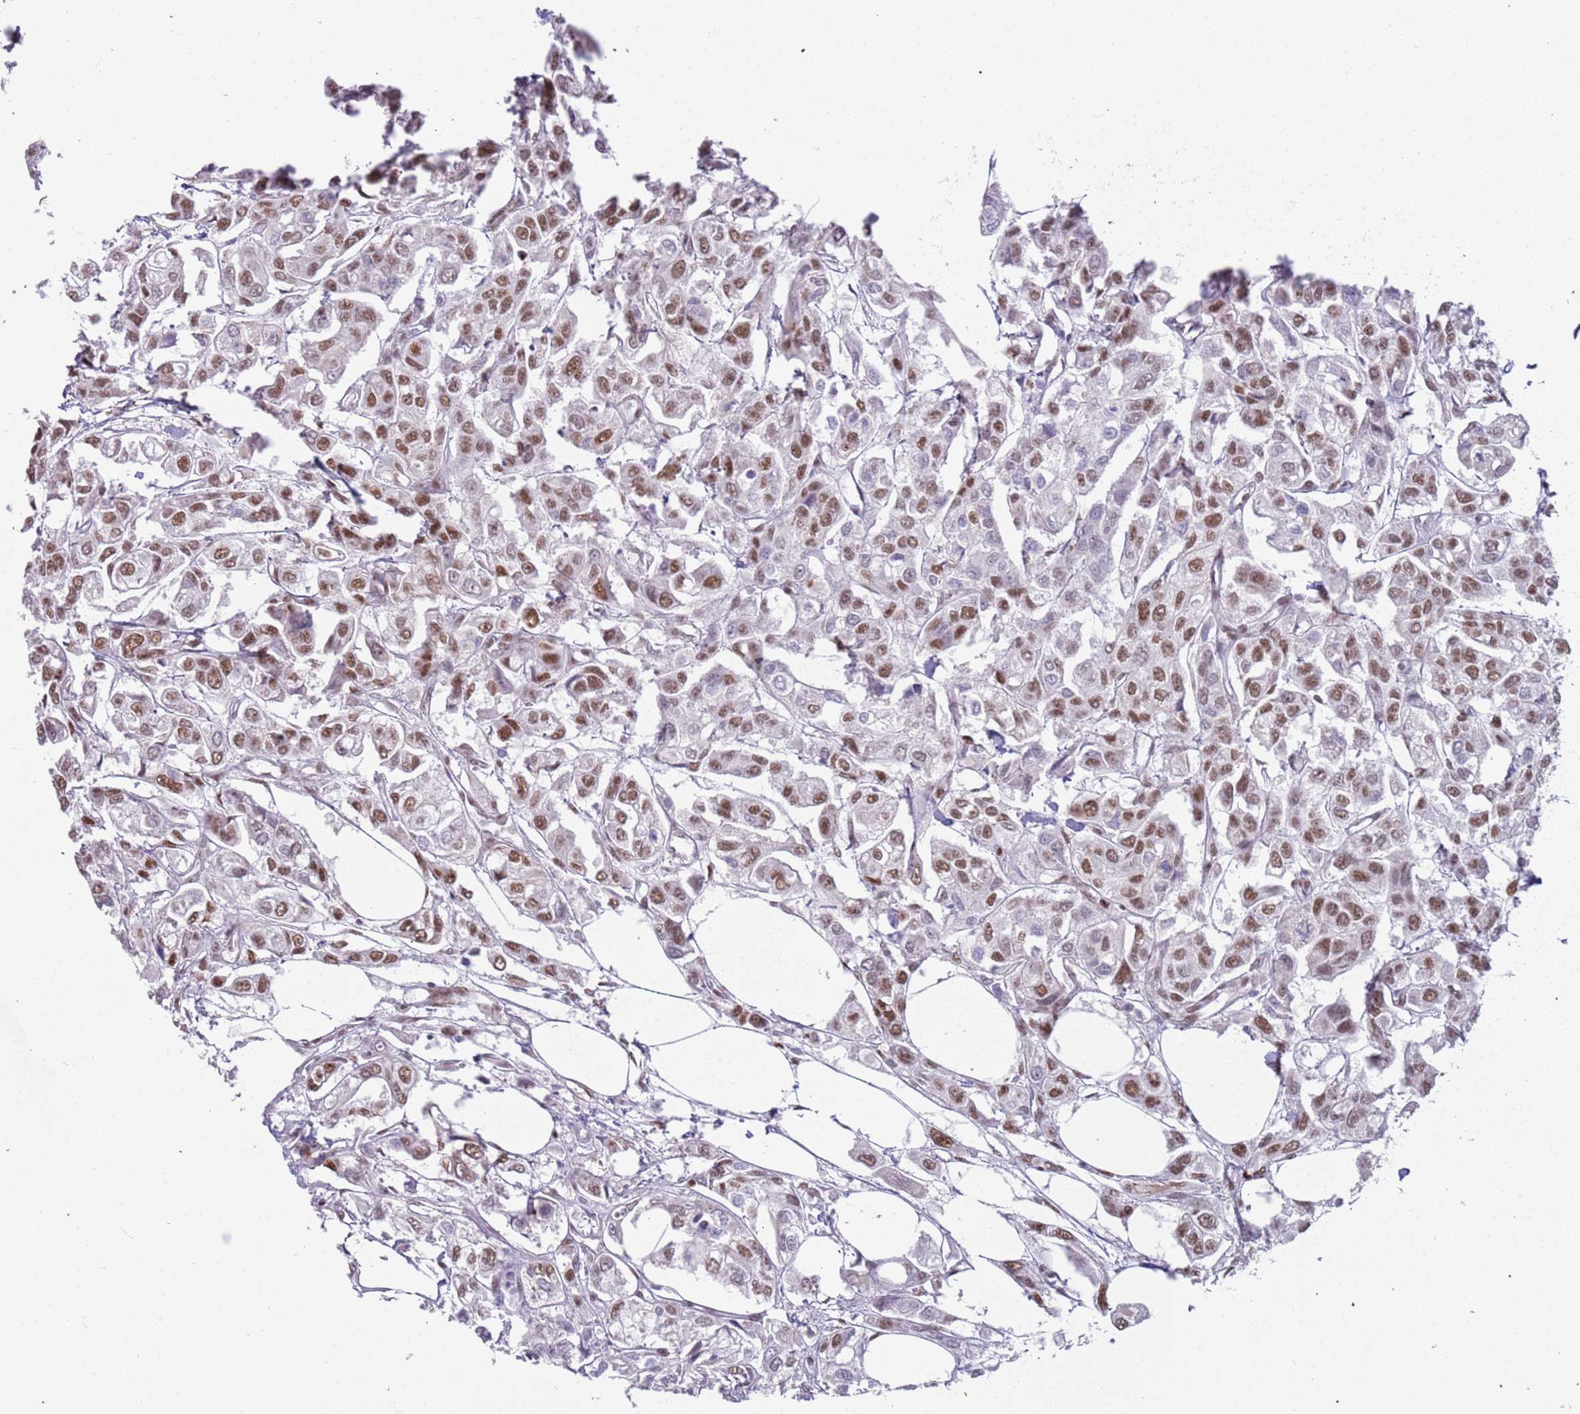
{"staining": {"intensity": "moderate", "quantity": ">75%", "location": "nuclear"}, "tissue": "urothelial cancer", "cell_type": "Tumor cells", "image_type": "cancer", "snomed": [{"axis": "morphology", "description": "Urothelial carcinoma, High grade"}, {"axis": "topography", "description": "Urinary bladder"}], "caption": "Urothelial cancer stained with a brown dye demonstrates moderate nuclear positive staining in approximately >75% of tumor cells.", "gene": "LRMDA", "patient": {"sex": "male", "age": 67}}